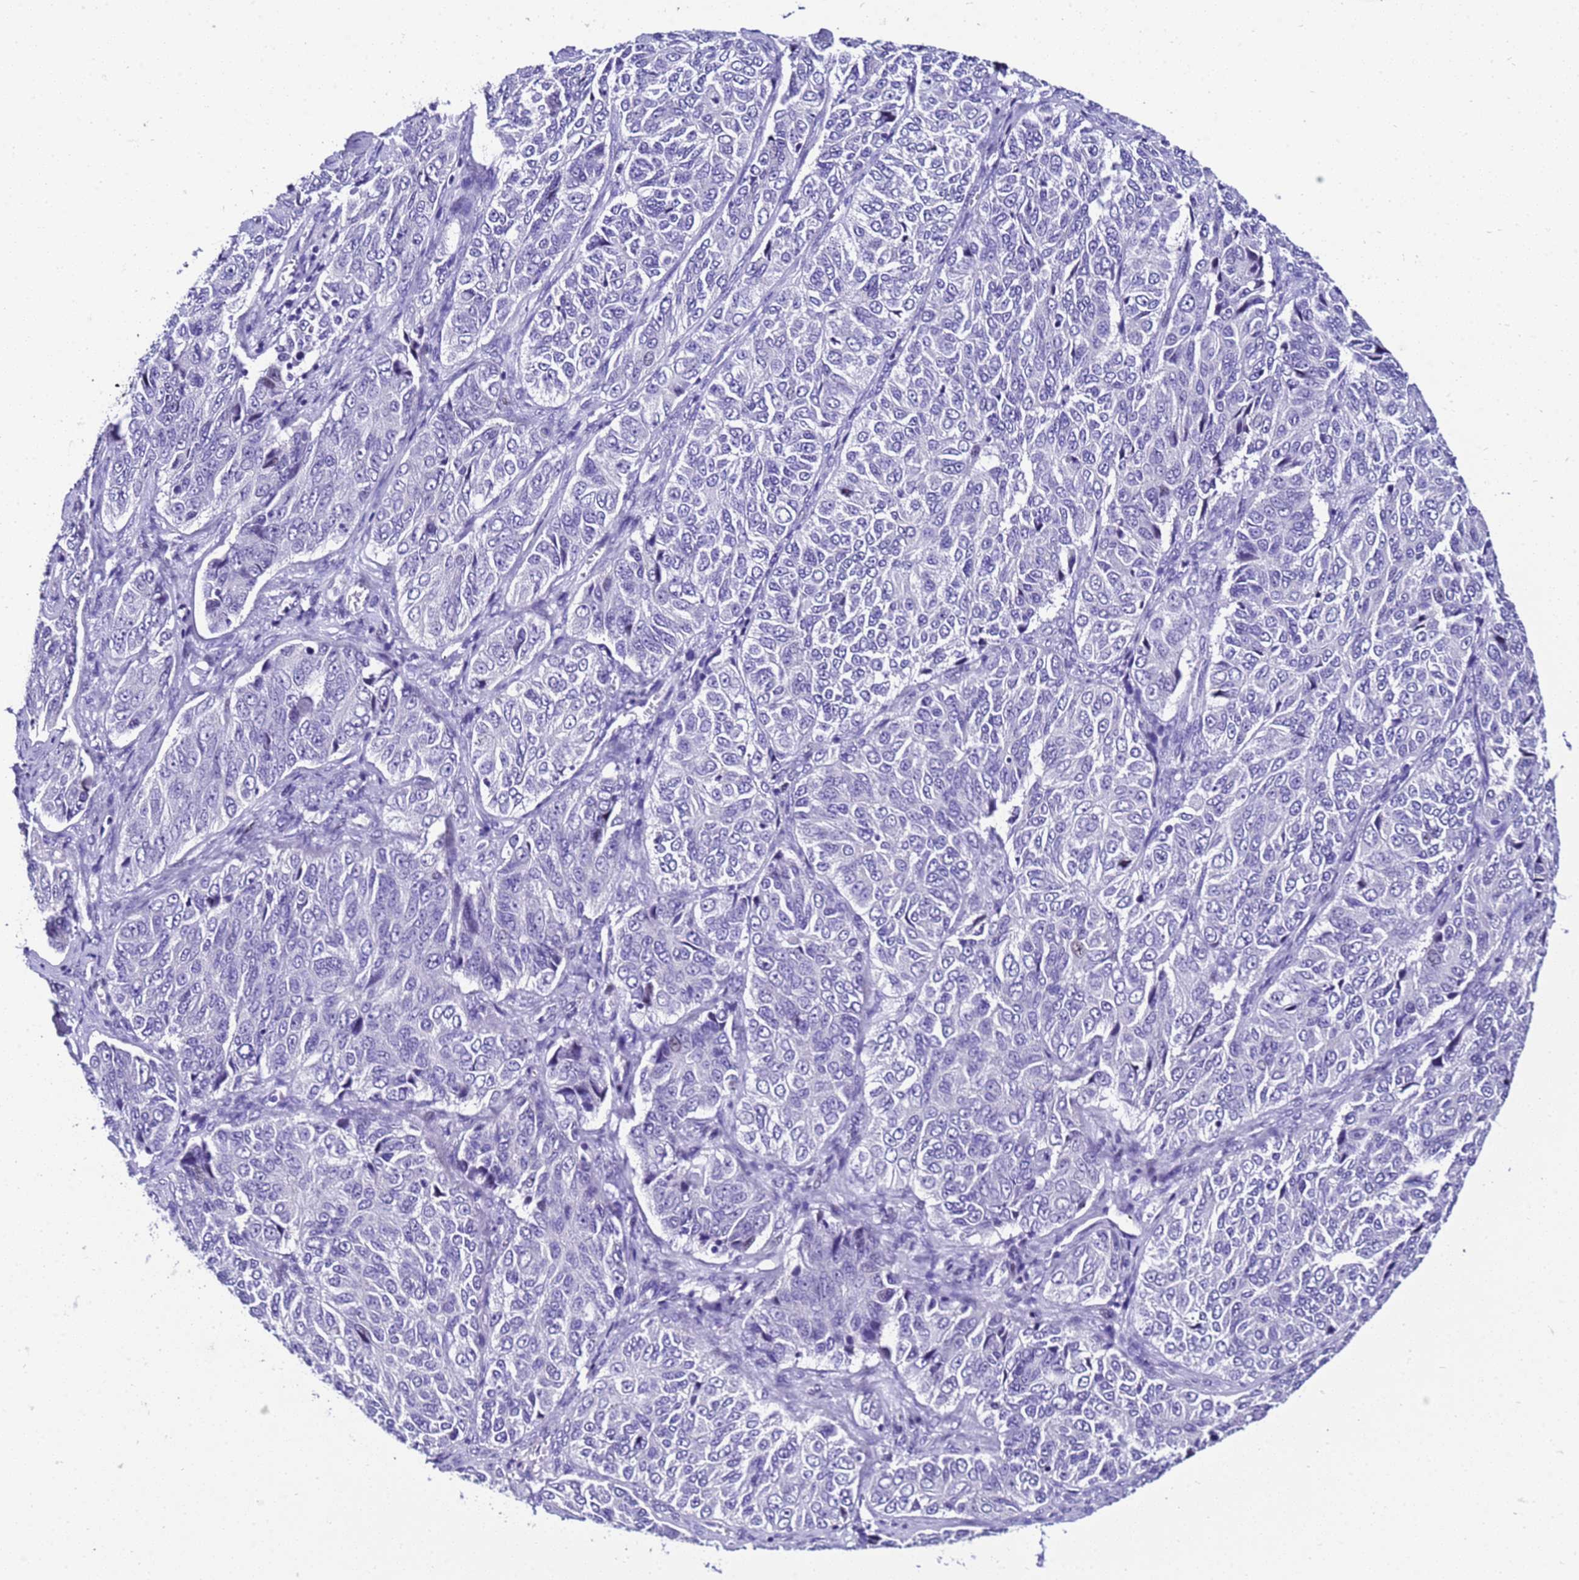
{"staining": {"intensity": "negative", "quantity": "none", "location": "none"}, "tissue": "ovarian cancer", "cell_type": "Tumor cells", "image_type": "cancer", "snomed": [{"axis": "morphology", "description": "Carcinoma, endometroid"}, {"axis": "topography", "description": "Ovary"}], "caption": "IHC image of human ovarian cancer stained for a protein (brown), which reveals no staining in tumor cells.", "gene": "ZNF417", "patient": {"sex": "female", "age": 51}}